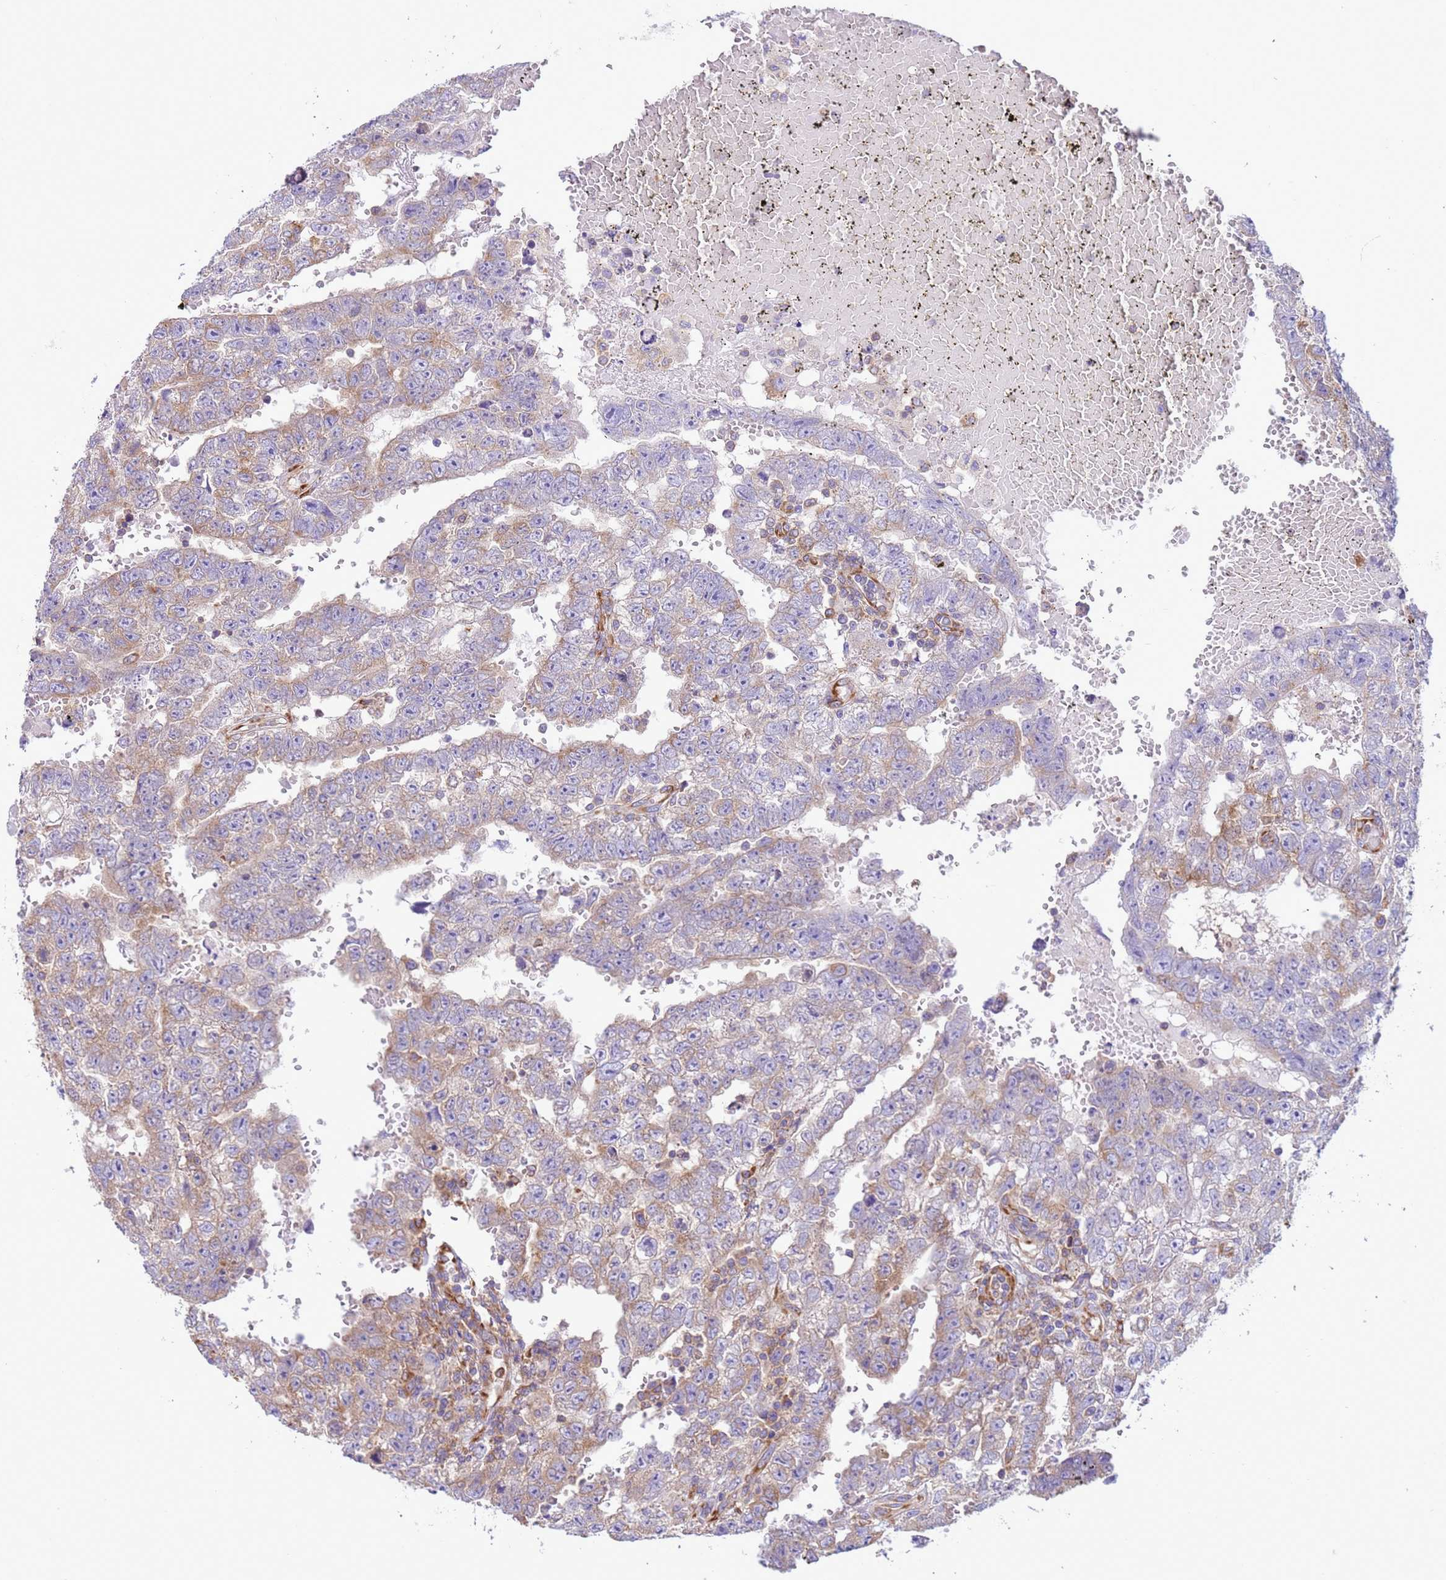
{"staining": {"intensity": "moderate", "quantity": "25%-75%", "location": "cytoplasmic/membranous"}, "tissue": "testis cancer", "cell_type": "Tumor cells", "image_type": "cancer", "snomed": [{"axis": "morphology", "description": "Carcinoma, Embryonal, NOS"}, {"axis": "topography", "description": "Testis"}], "caption": "Protein expression analysis of human testis cancer (embryonal carcinoma) reveals moderate cytoplasmic/membranous positivity in about 25%-75% of tumor cells.", "gene": "VARS1", "patient": {"sex": "male", "age": 25}}